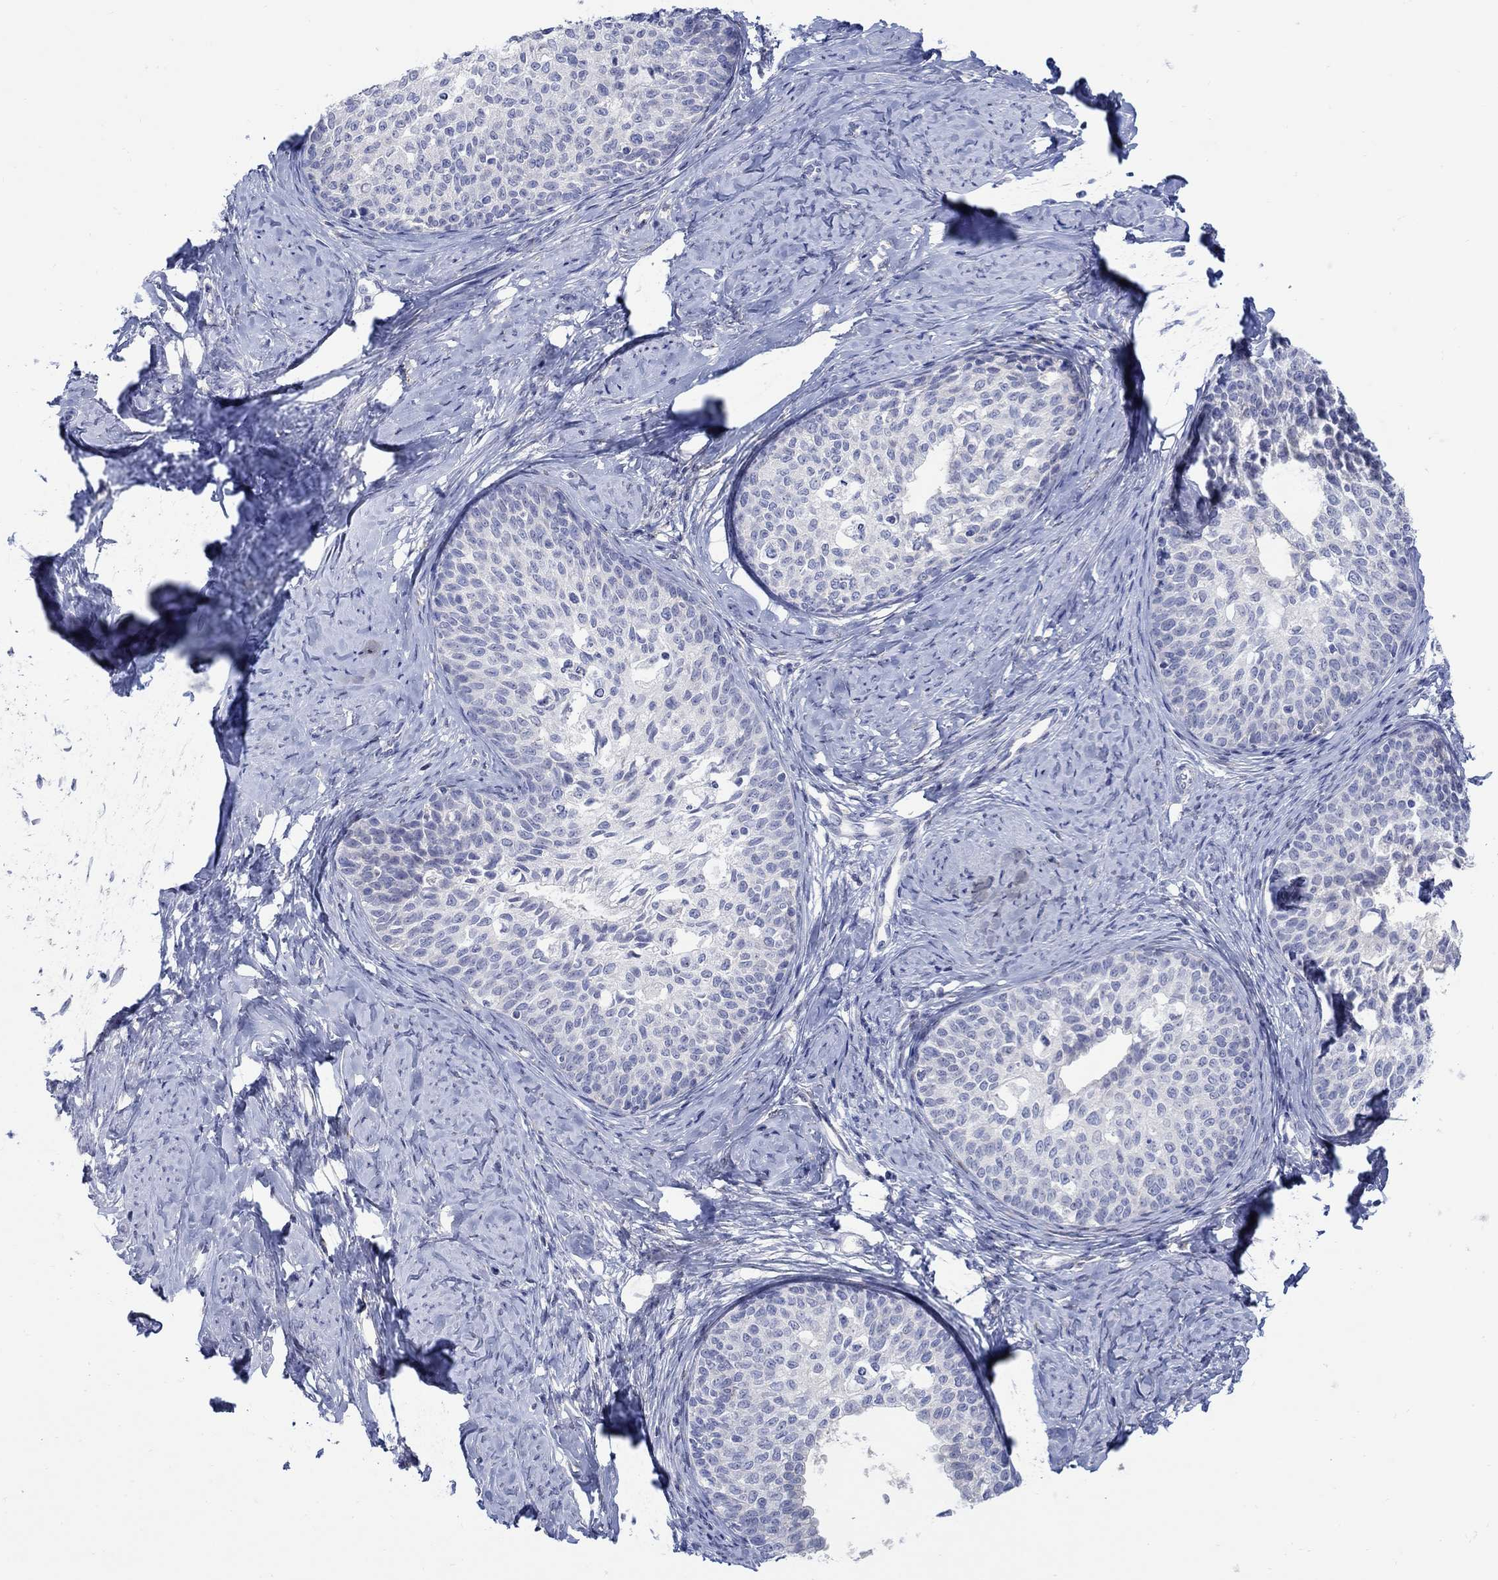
{"staining": {"intensity": "negative", "quantity": "none", "location": "none"}, "tissue": "cervical cancer", "cell_type": "Tumor cells", "image_type": "cancer", "snomed": [{"axis": "morphology", "description": "Squamous cell carcinoma, NOS"}, {"axis": "topography", "description": "Cervix"}], "caption": "Human cervical cancer (squamous cell carcinoma) stained for a protein using immunohistochemistry displays no expression in tumor cells.", "gene": "REEP2", "patient": {"sex": "female", "age": 51}}